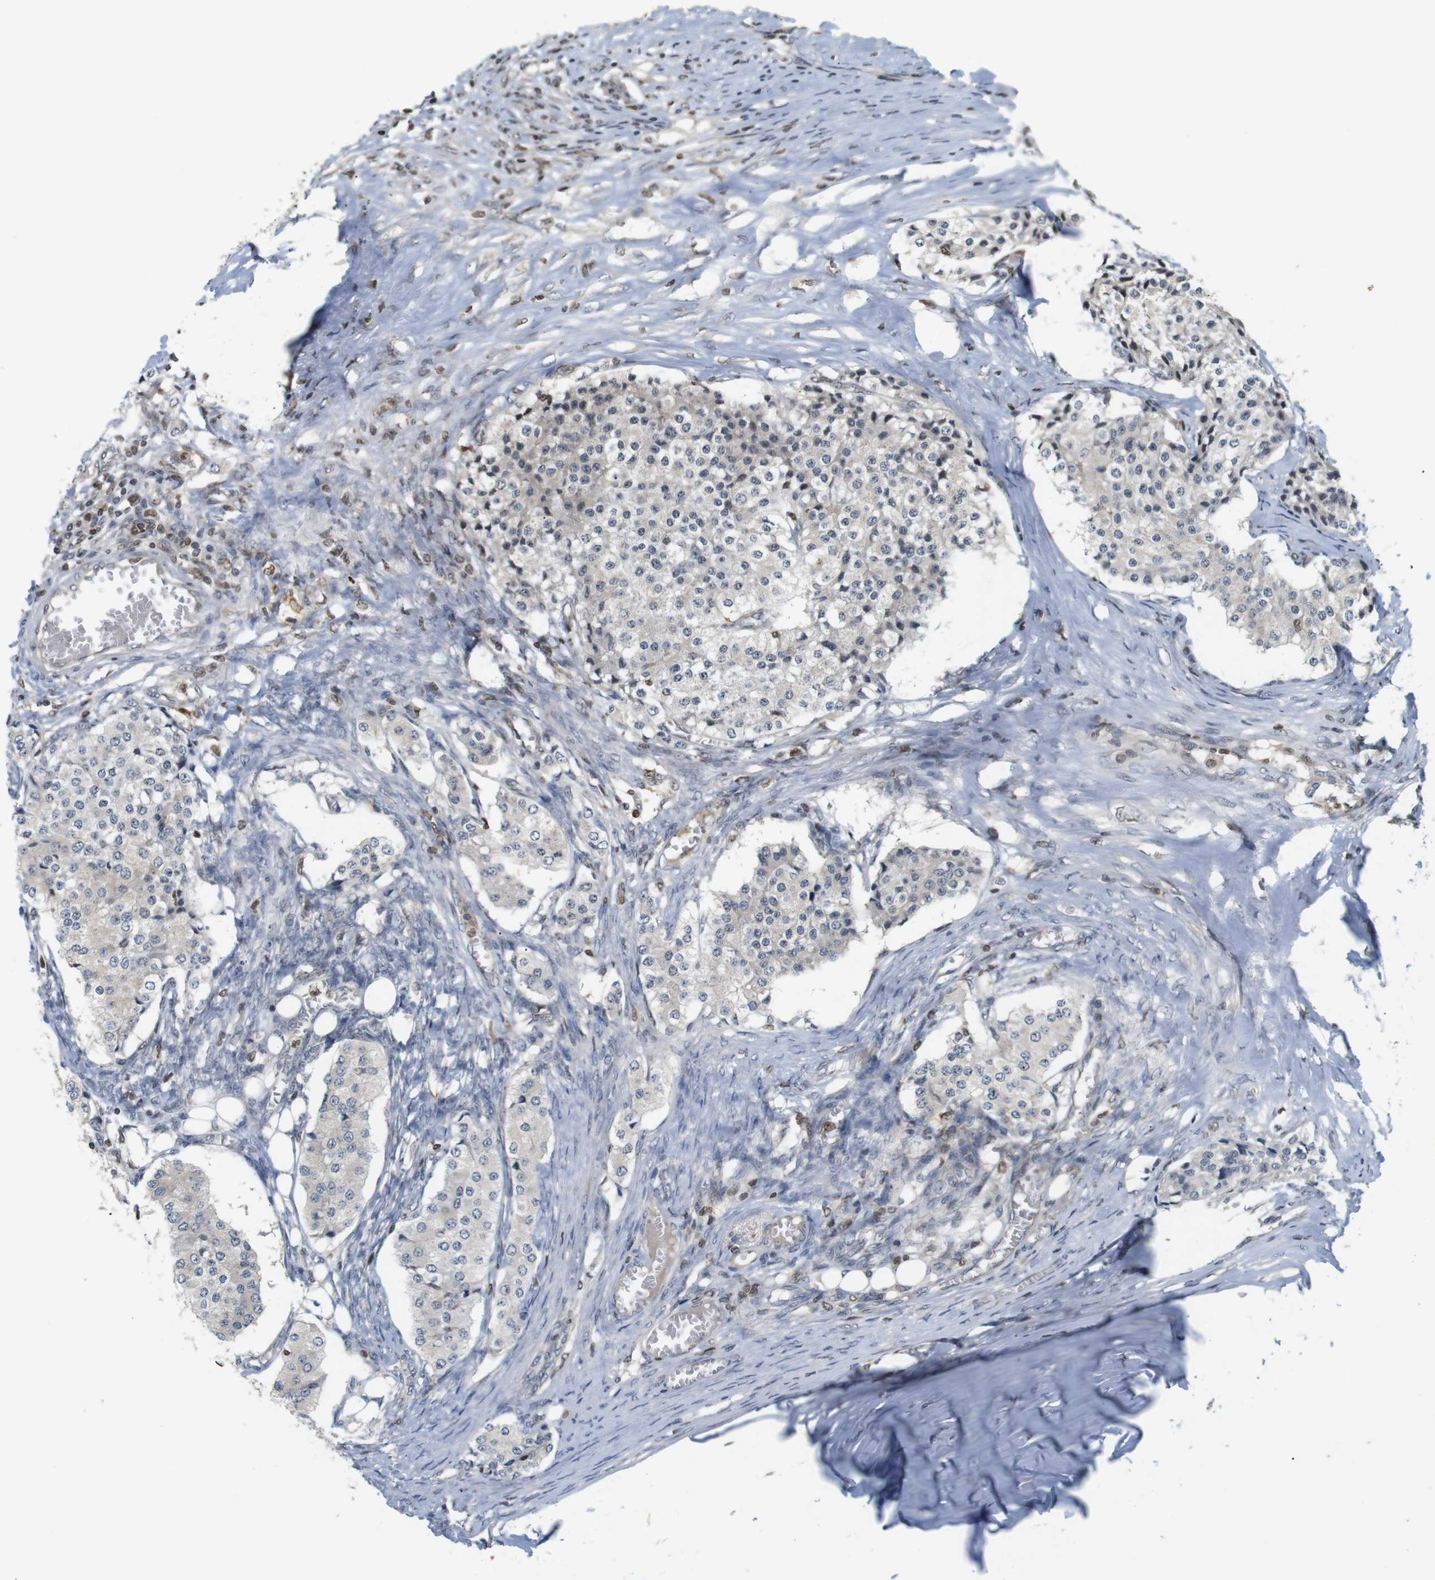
{"staining": {"intensity": "weak", "quantity": "<25%", "location": "cytoplasmic/membranous"}, "tissue": "carcinoid", "cell_type": "Tumor cells", "image_type": "cancer", "snomed": [{"axis": "morphology", "description": "Carcinoid, malignant, NOS"}, {"axis": "topography", "description": "Colon"}], "caption": "Immunohistochemistry (IHC) image of neoplastic tissue: human carcinoid stained with DAB displays no significant protein expression in tumor cells.", "gene": "MBD1", "patient": {"sex": "female", "age": 52}}